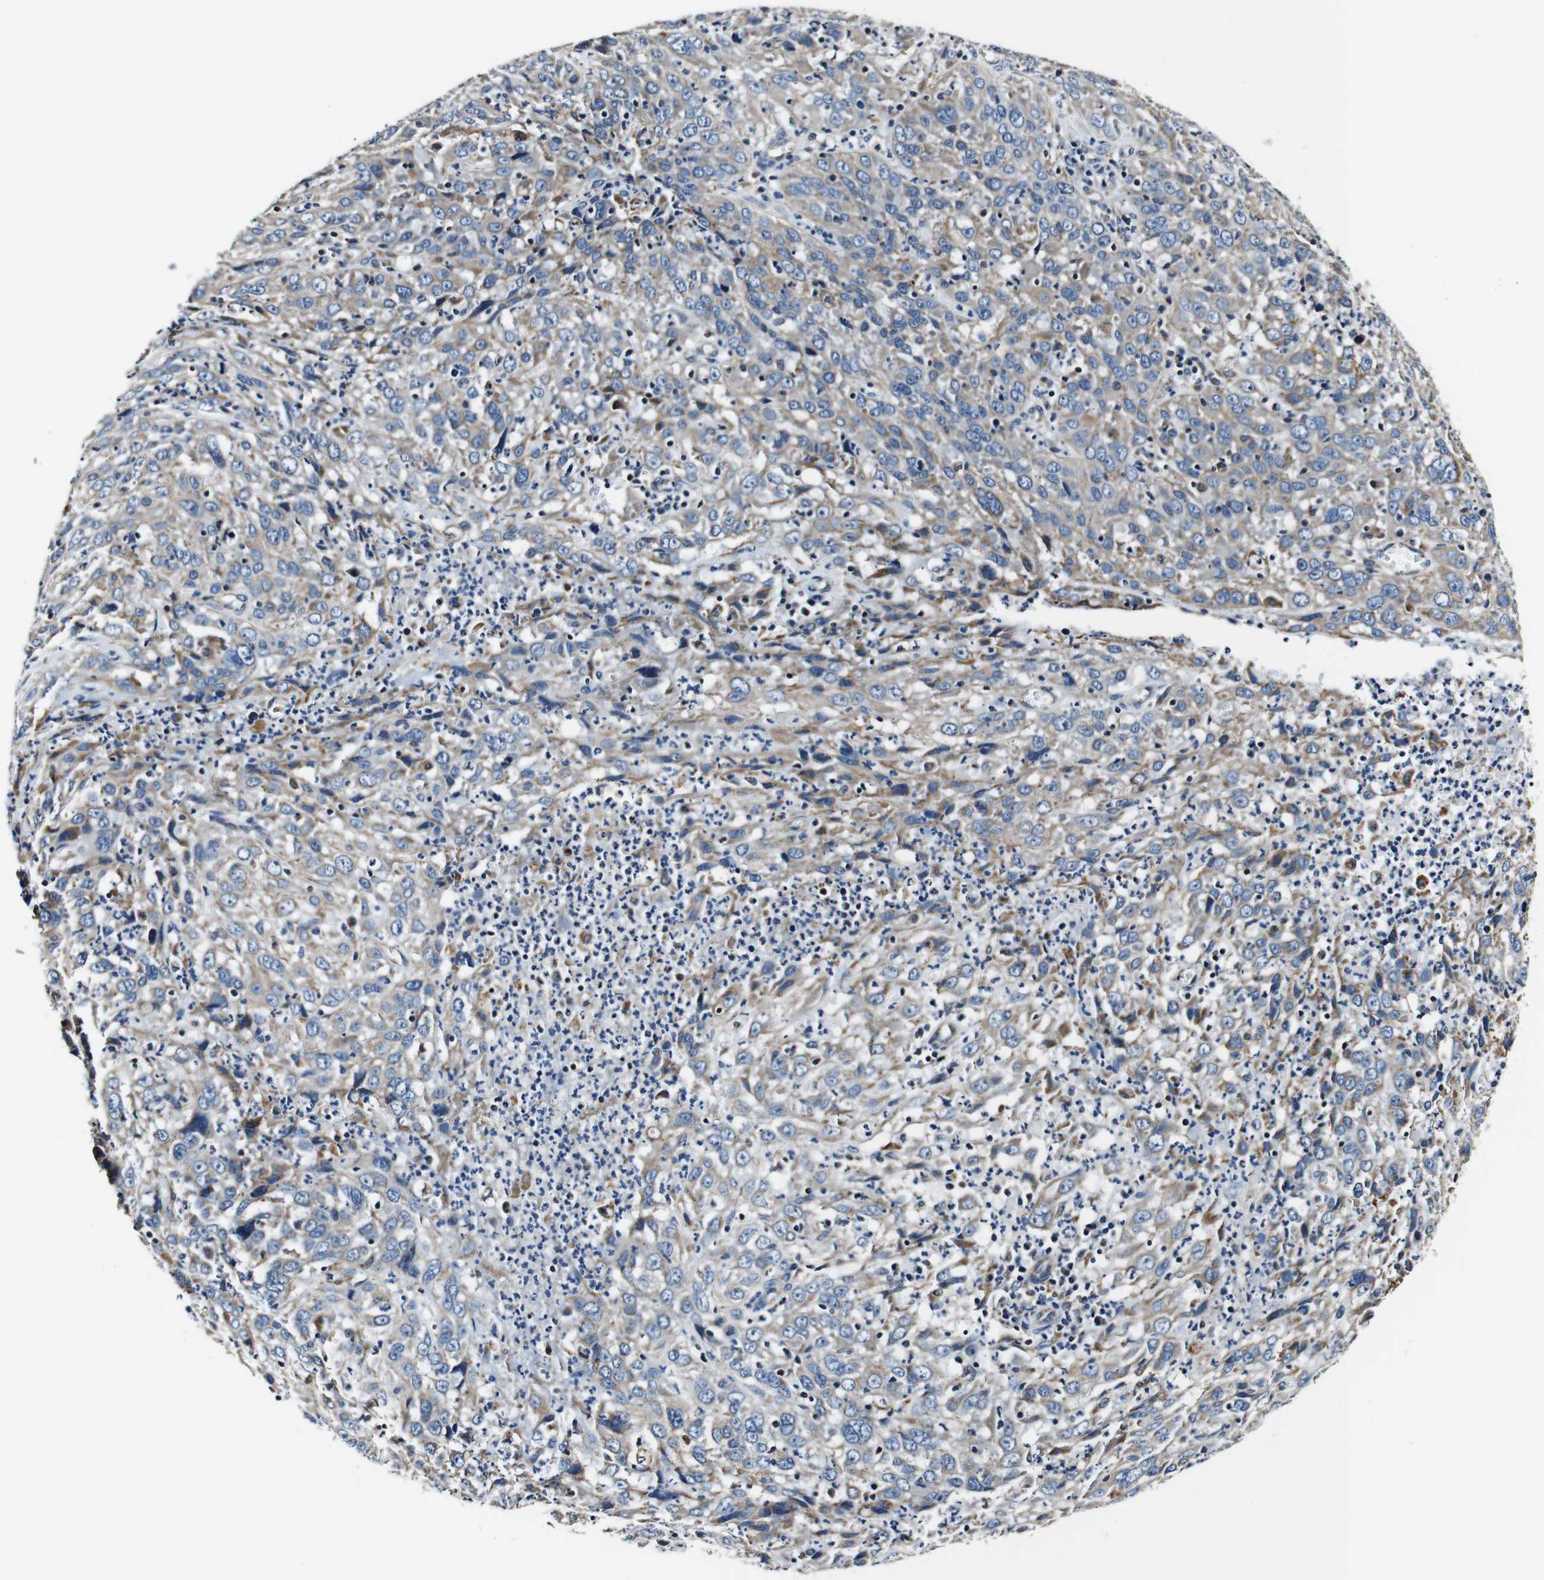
{"staining": {"intensity": "weak", "quantity": "25%-75%", "location": "cytoplasmic/membranous"}, "tissue": "cervical cancer", "cell_type": "Tumor cells", "image_type": "cancer", "snomed": [{"axis": "morphology", "description": "Squamous cell carcinoma, NOS"}, {"axis": "topography", "description": "Cervix"}], "caption": "Immunohistochemistry (DAB) staining of squamous cell carcinoma (cervical) reveals weak cytoplasmic/membranous protein positivity in approximately 25%-75% of tumor cells.", "gene": "HK1", "patient": {"sex": "female", "age": 32}}